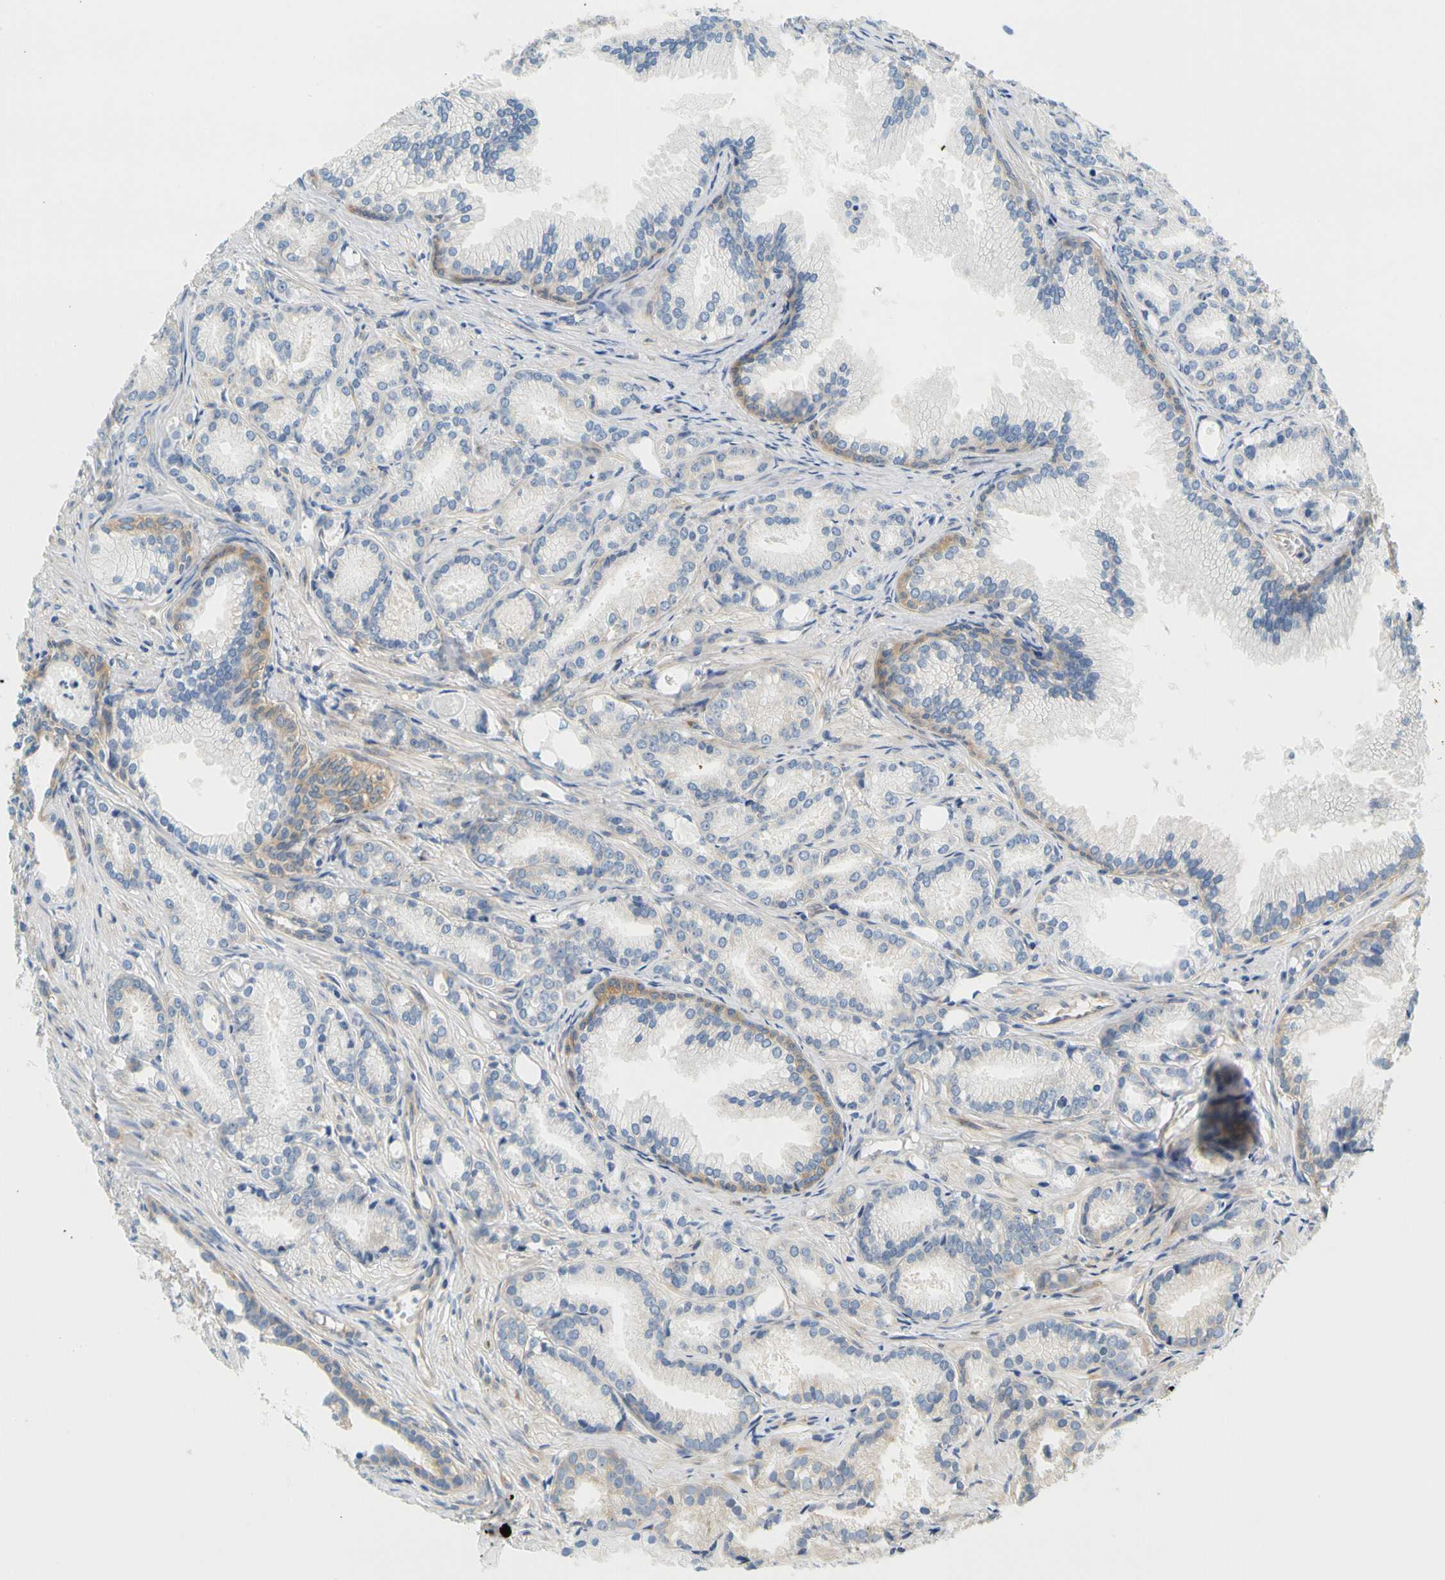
{"staining": {"intensity": "weak", "quantity": "<25%", "location": "cytoplasmic/membranous"}, "tissue": "prostate cancer", "cell_type": "Tumor cells", "image_type": "cancer", "snomed": [{"axis": "morphology", "description": "Adenocarcinoma, Low grade"}, {"axis": "topography", "description": "Prostate"}], "caption": "DAB (3,3'-diaminobenzidine) immunohistochemical staining of human prostate adenocarcinoma (low-grade) exhibits no significant positivity in tumor cells.", "gene": "LRRC47", "patient": {"sex": "male", "age": 72}}